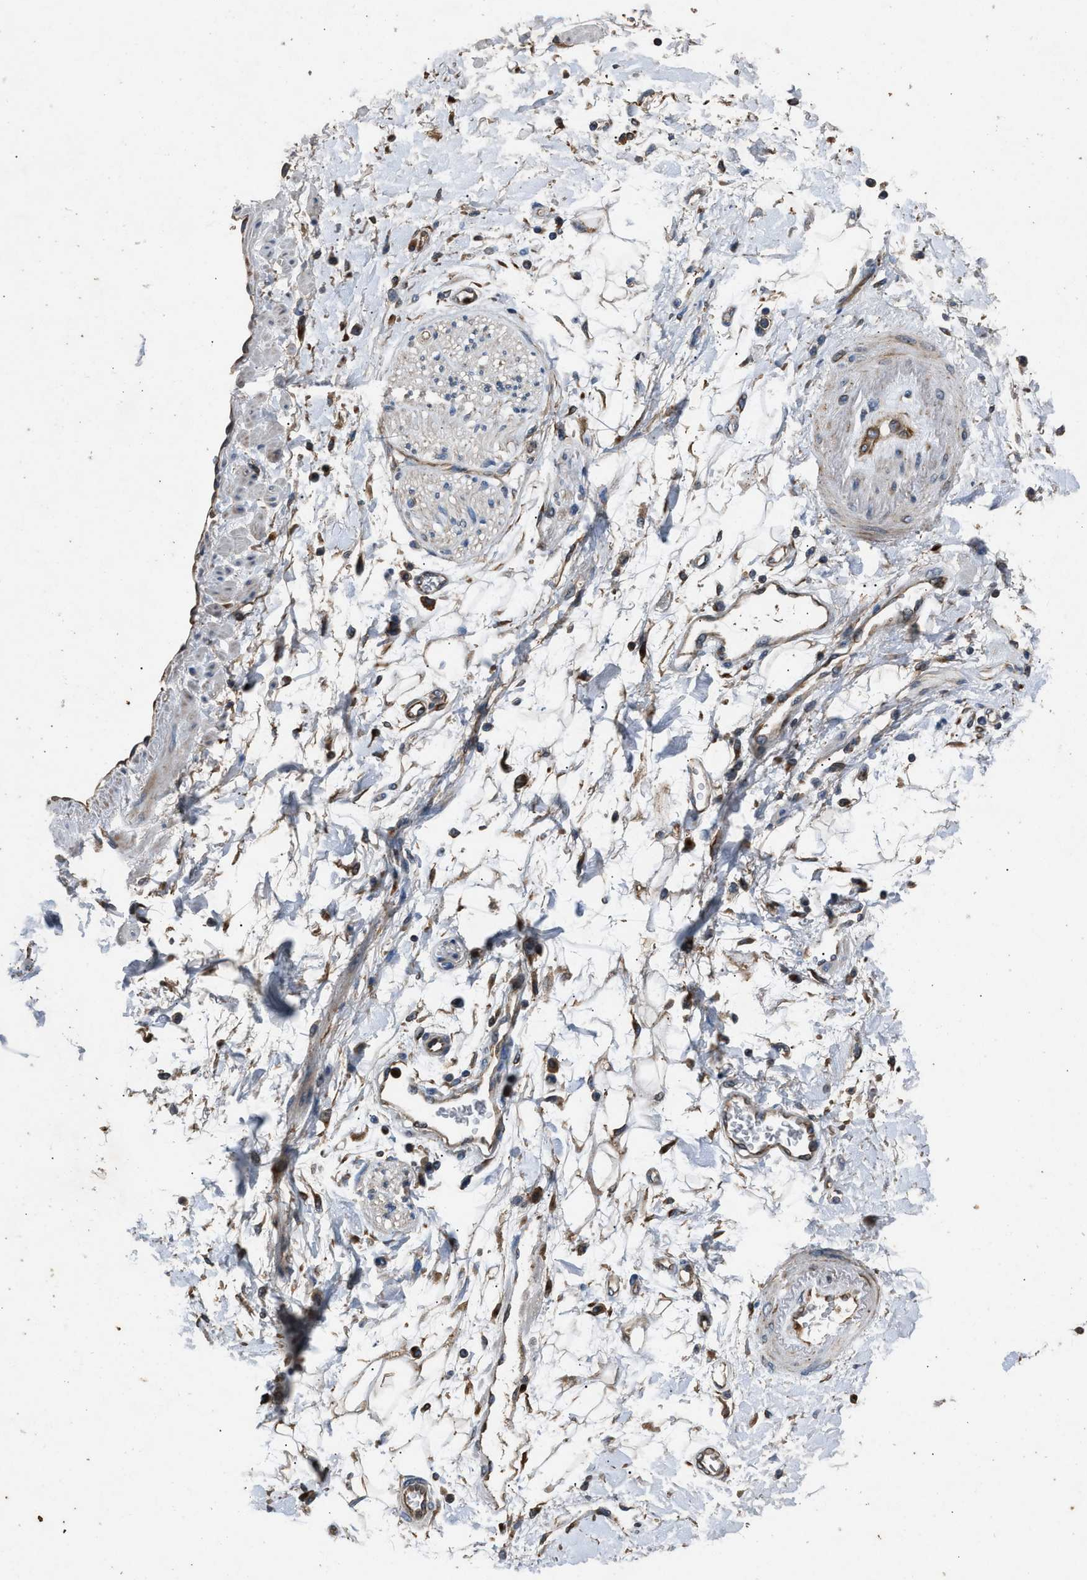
{"staining": {"intensity": "negative", "quantity": "none", "location": "none"}, "tissue": "adipose tissue", "cell_type": "Adipocytes", "image_type": "normal", "snomed": [{"axis": "morphology", "description": "Normal tissue, NOS"}, {"axis": "morphology", "description": "Adenocarcinoma, NOS"}, {"axis": "topography", "description": "Duodenum"}, {"axis": "topography", "description": "Peripheral nerve tissue"}], "caption": "The immunohistochemistry micrograph has no significant expression in adipocytes of adipose tissue. The staining was performed using DAB (3,3'-diaminobenzidine) to visualize the protein expression in brown, while the nuclei were stained in blue with hematoxylin (Magnification: 20x).", "gene": "PPID", "patient": {"sex": "female", "age": 60}}